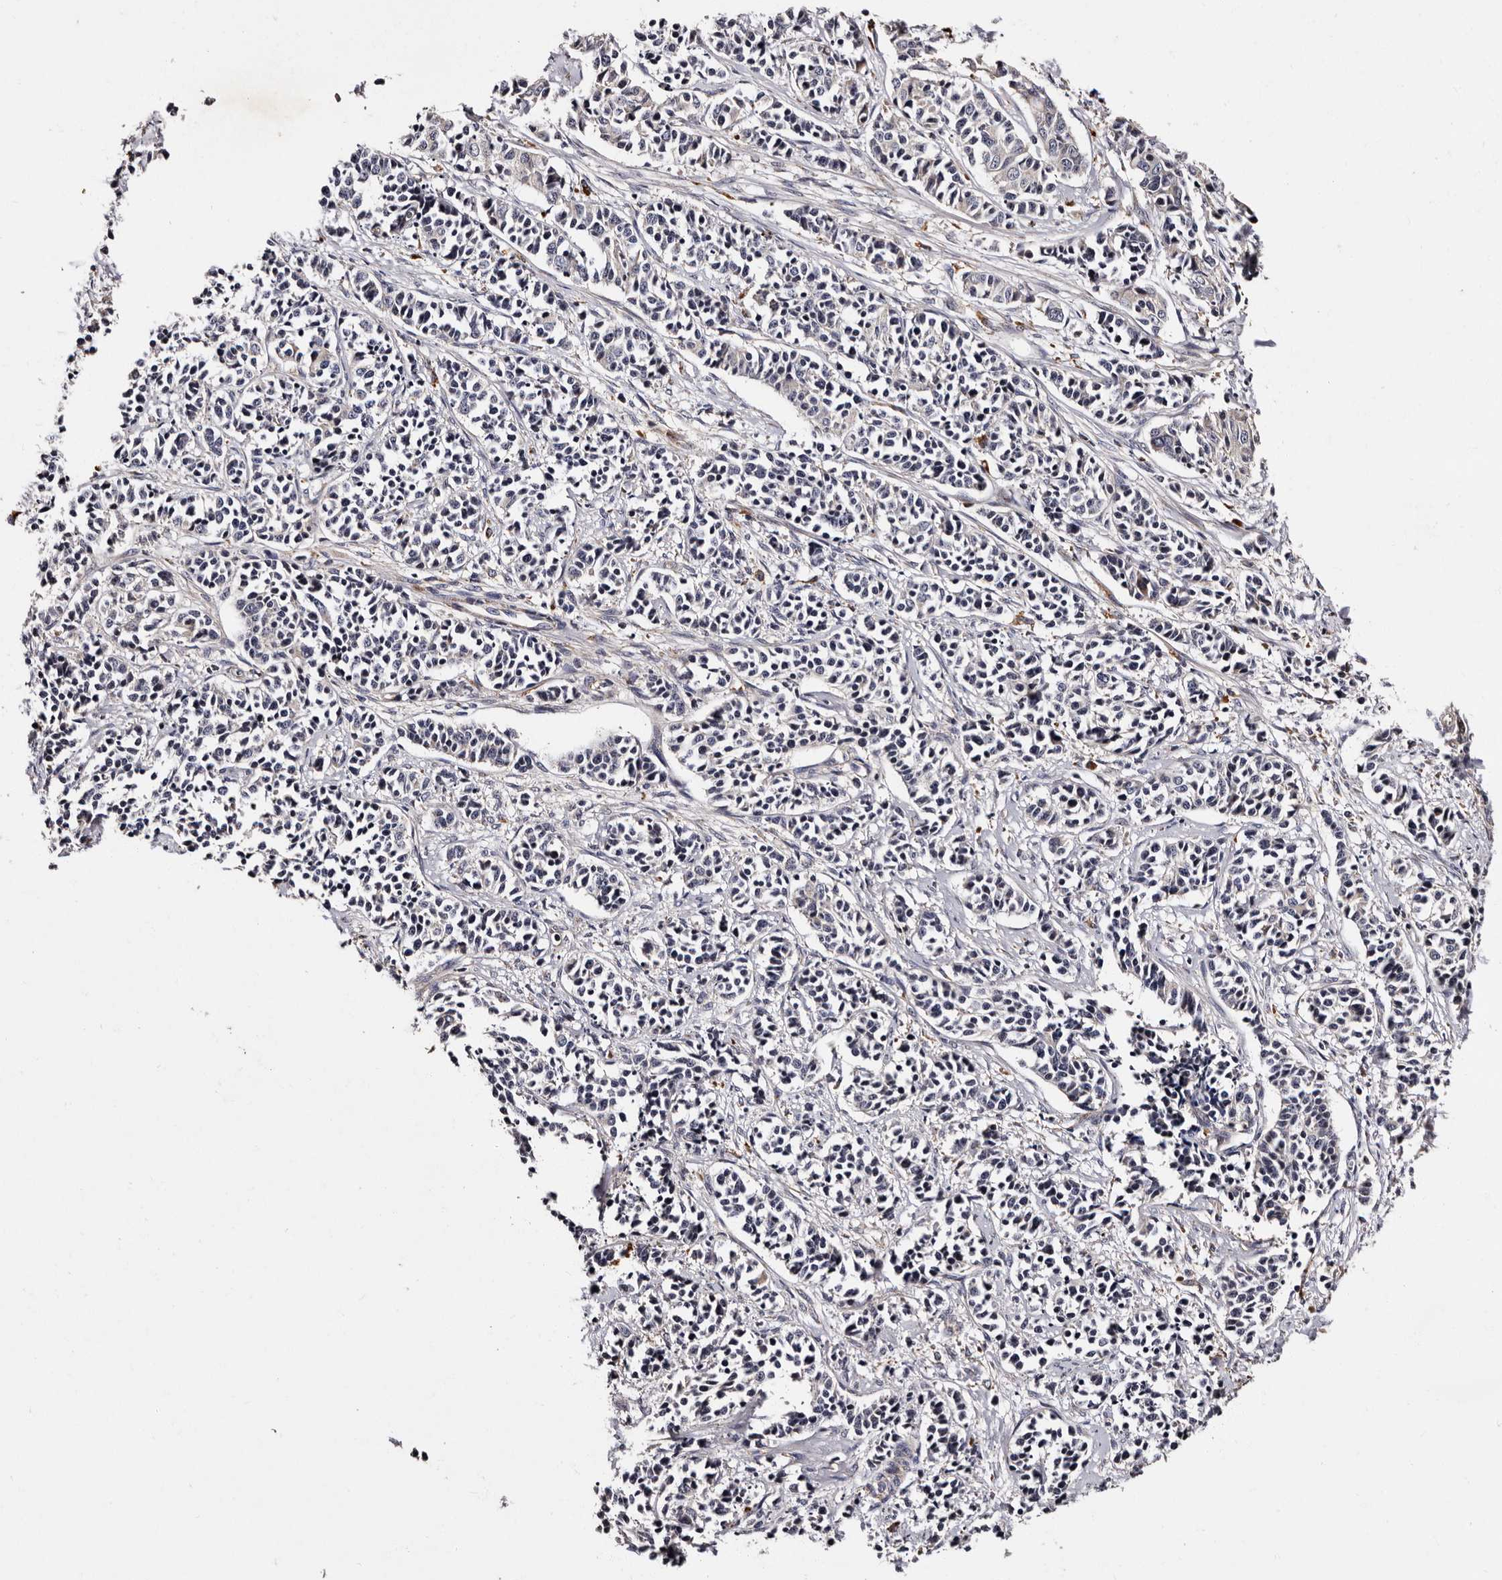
{"staining": {"intensity": "negative", "quantity": "none", "location": "none"}, "tissue": "cervical cancer", "cell_type": "Tumor cells", "image_type": "cancer", "snomed": [{"axis": "morphology", "description": "Normal tissue, NOS"}, {"axis": "morphology", "description": "Squamous cell carcinoma, NOS"}, {"axis": "topography", "description": "Cervix"}], "caption": "This is an immunohistochemistry micrograph of human cervical cancer. There is no expression in tumor cells.", "gene": "ADCK5", "patient": {"sex": "female", "age": 35}}